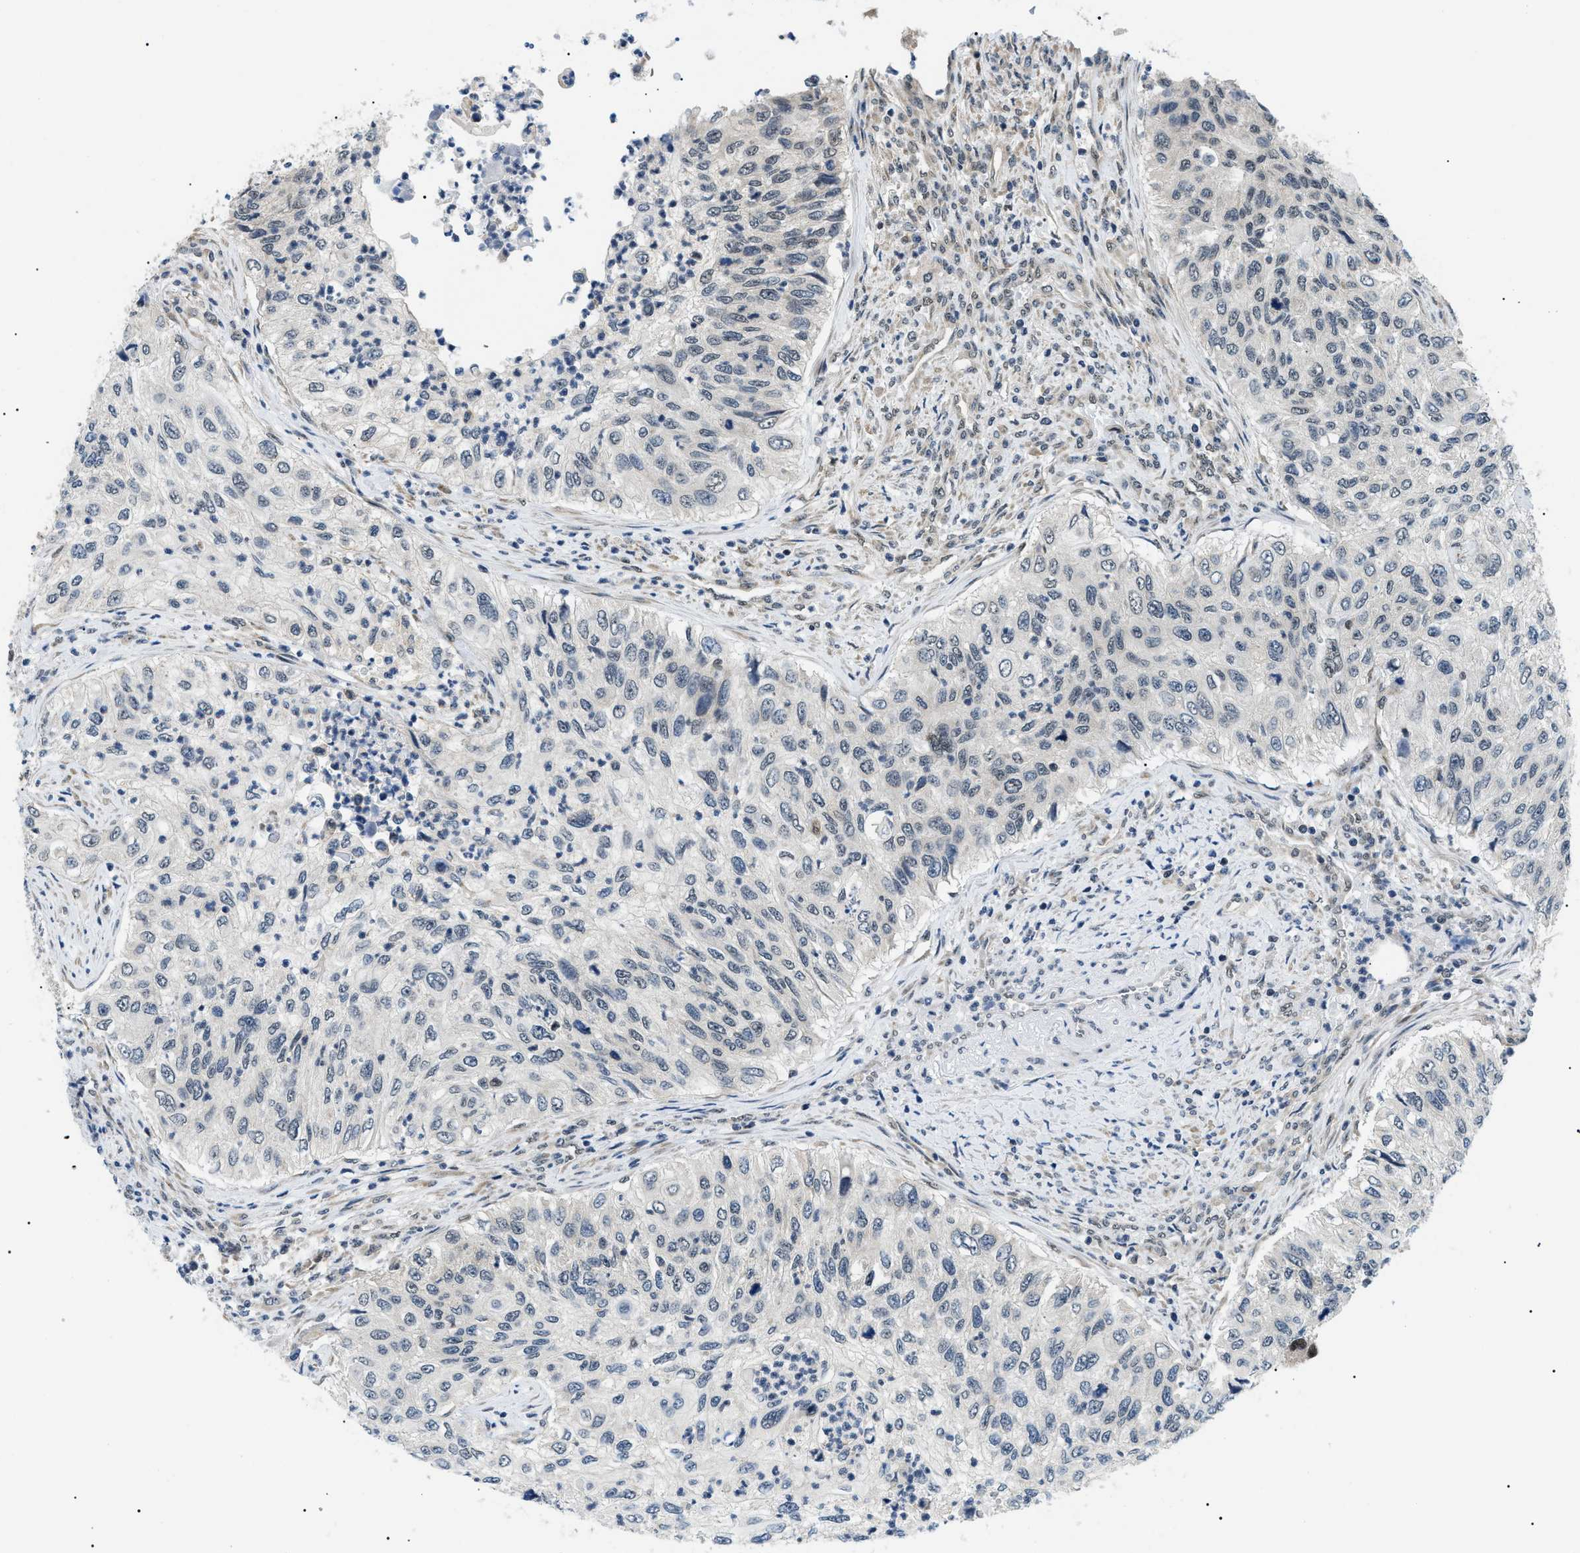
{"staining": {"intensity": "weak", "quantity": "<25%", "location": "nuclear"}, "tissue": "urothelial cancer", "cell_type": "Tumor cells", "image_type": "cancer", "snomed": [{"axis": "morphology", "description": "Urothelial carcinoma, High grade"}, {"axis": "topography", "description": "Urinary bladder"}], "caption": "Urothelial cancer stained for a protein using IHC exhibits no staining tumor cells.", "gene": "CWC25", "patient": {"sex": "female", "age": 60}}